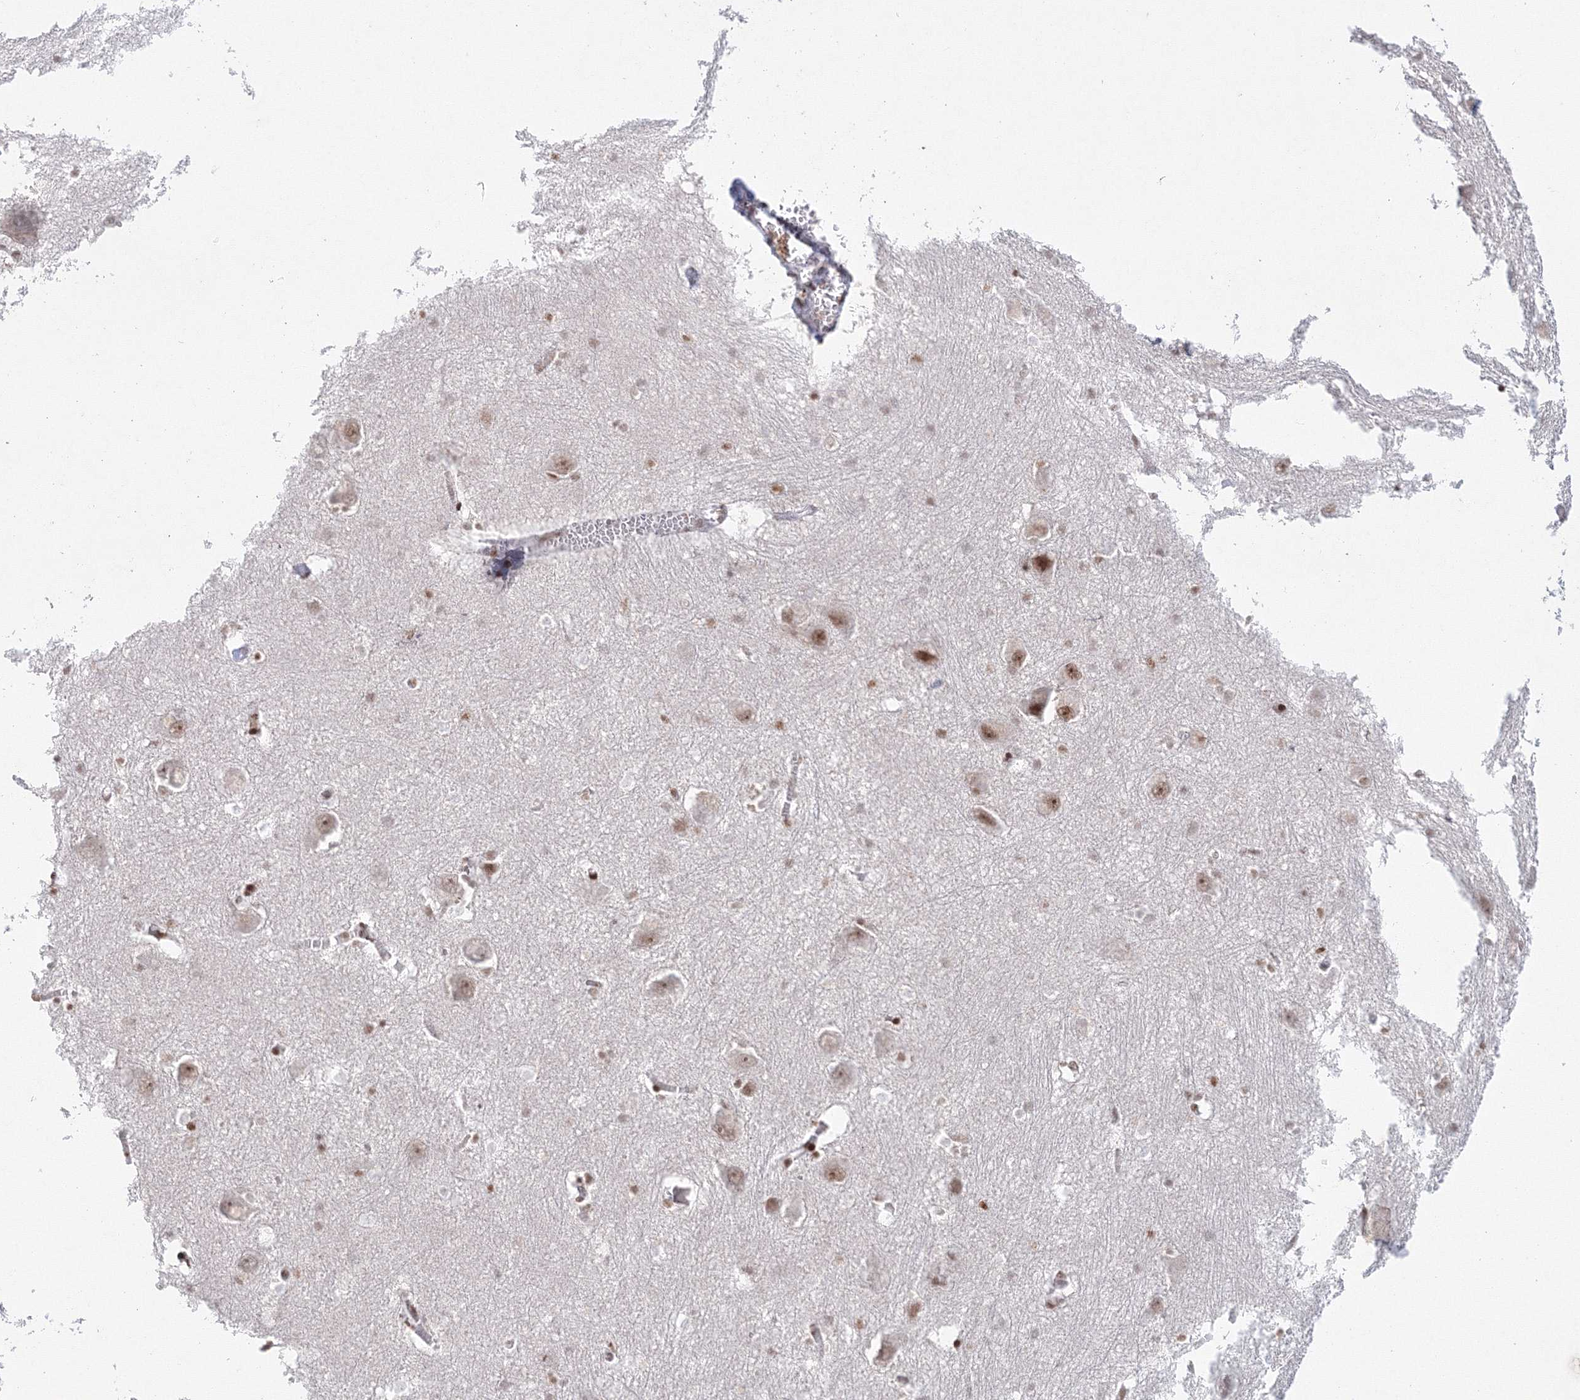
{"staining": {"intensity": "moderate", "quantity": "<25%", "location": "nuclear"}, "tissue": "caudate", "cell_type": "Glial cells", "image_type": "normal", "snomed": [{"axis": "morphology", "description": "Normal tissue, NOS"}, {"axis": "topography", "description": "Lateral ventricle wall"}], "caption": "Protein expression by IHC shows moderate nuclear positivity in approximately <25% of glial cells in benign caudate. Immunohistochemistry stains the protein of interest in brown and the nuclei are stained blue.", "gene": "LIG1", "patient": {"sex": "male", "age": 37}}